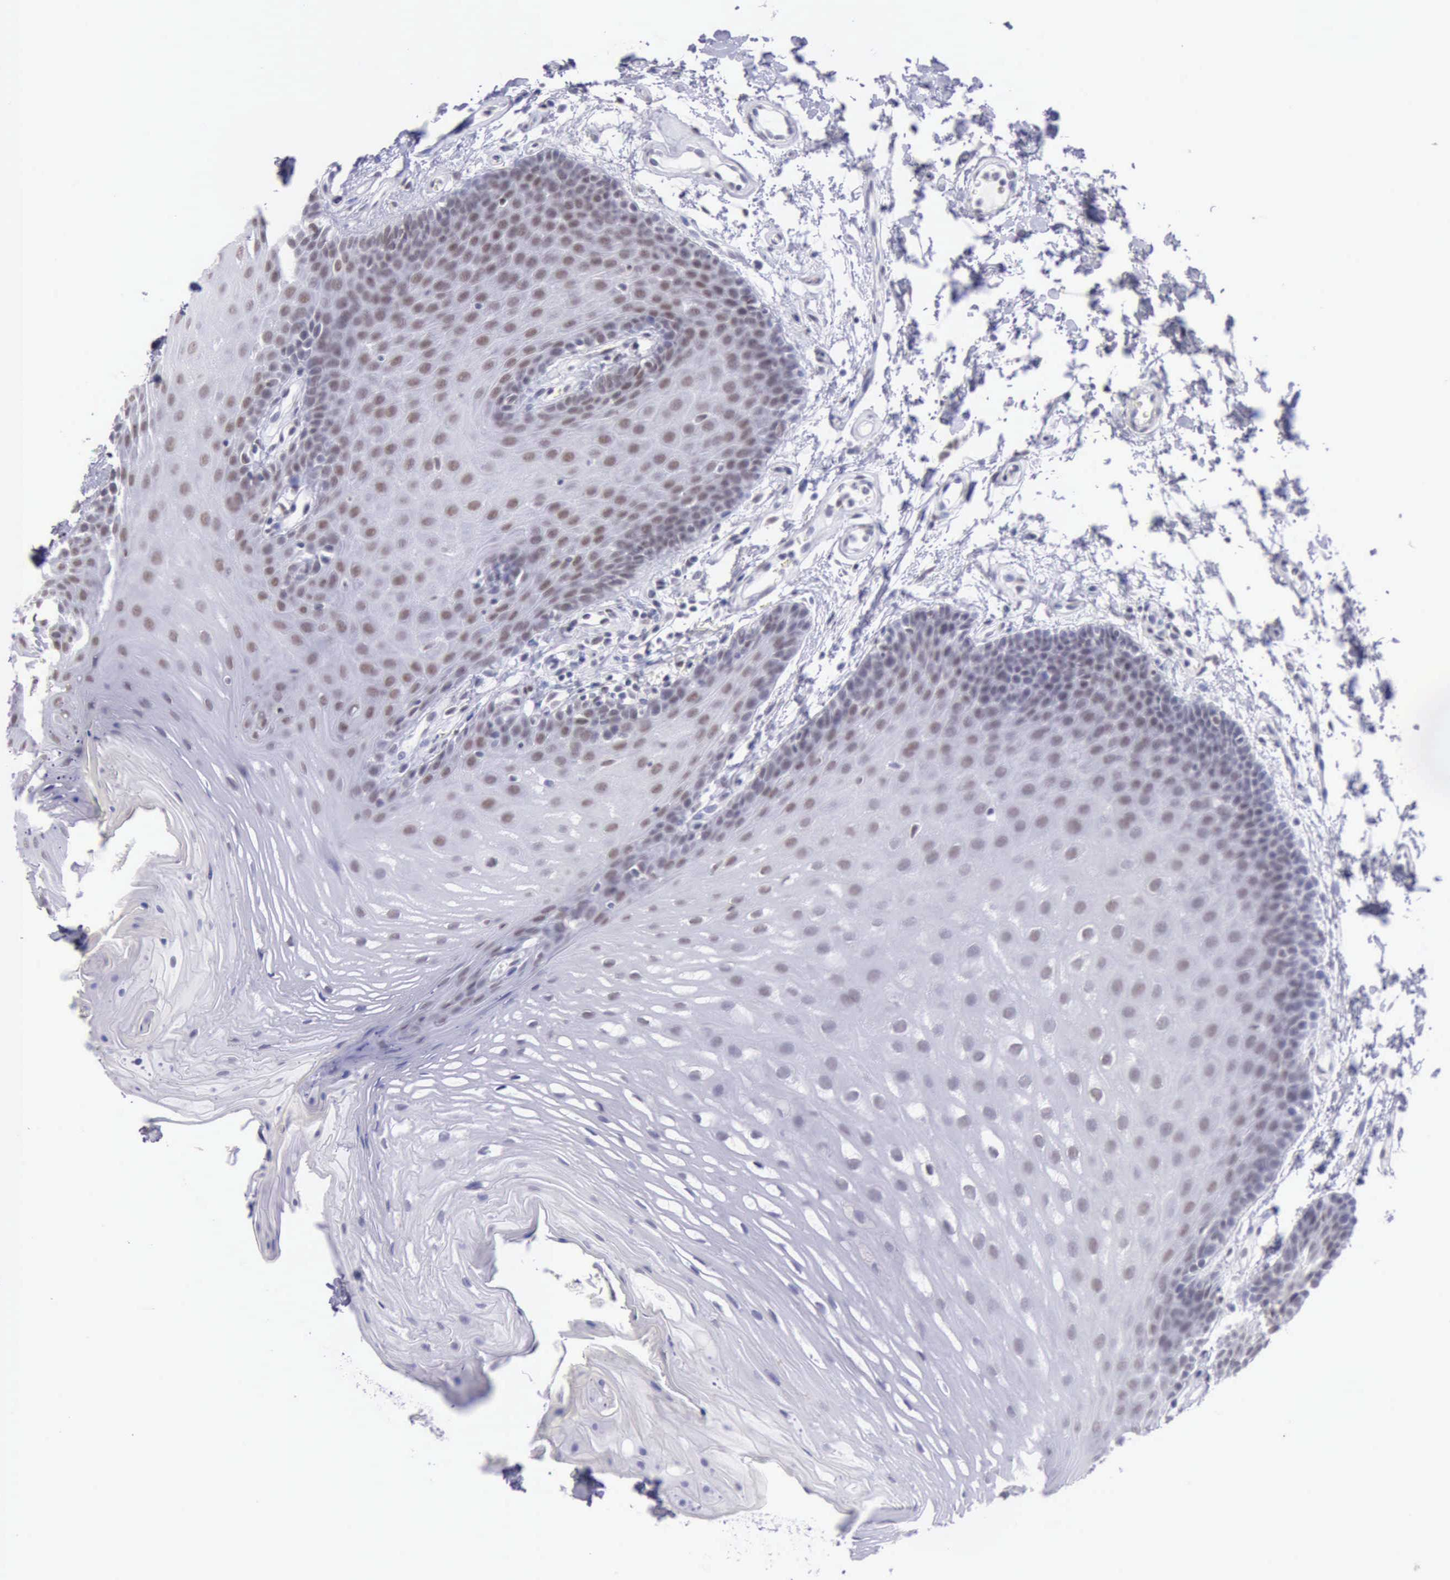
{"staining": {"intensity": "weak", "quantity": "25%-75%", "location": "nuclear"}, "tissue": "oral mucosa", "cell_type": "Squamous epithelial cells", "image_type": "normal", "snomed": [{"axis": "morphology", "description": "Normal tissue, NOS"}, {"axis": "topography", "description": "Oral tissue"}], "caption": "Immunohistochemistry (DAB (3,3'-diaminobenzidine)) staining of unremarkable human oral mucosa reveals weak nuclear protein expression in approximately 25%-75% of squamous epithelial cells.", "gene": "EP300", "patient": {"sex": "male", "age": 62}}